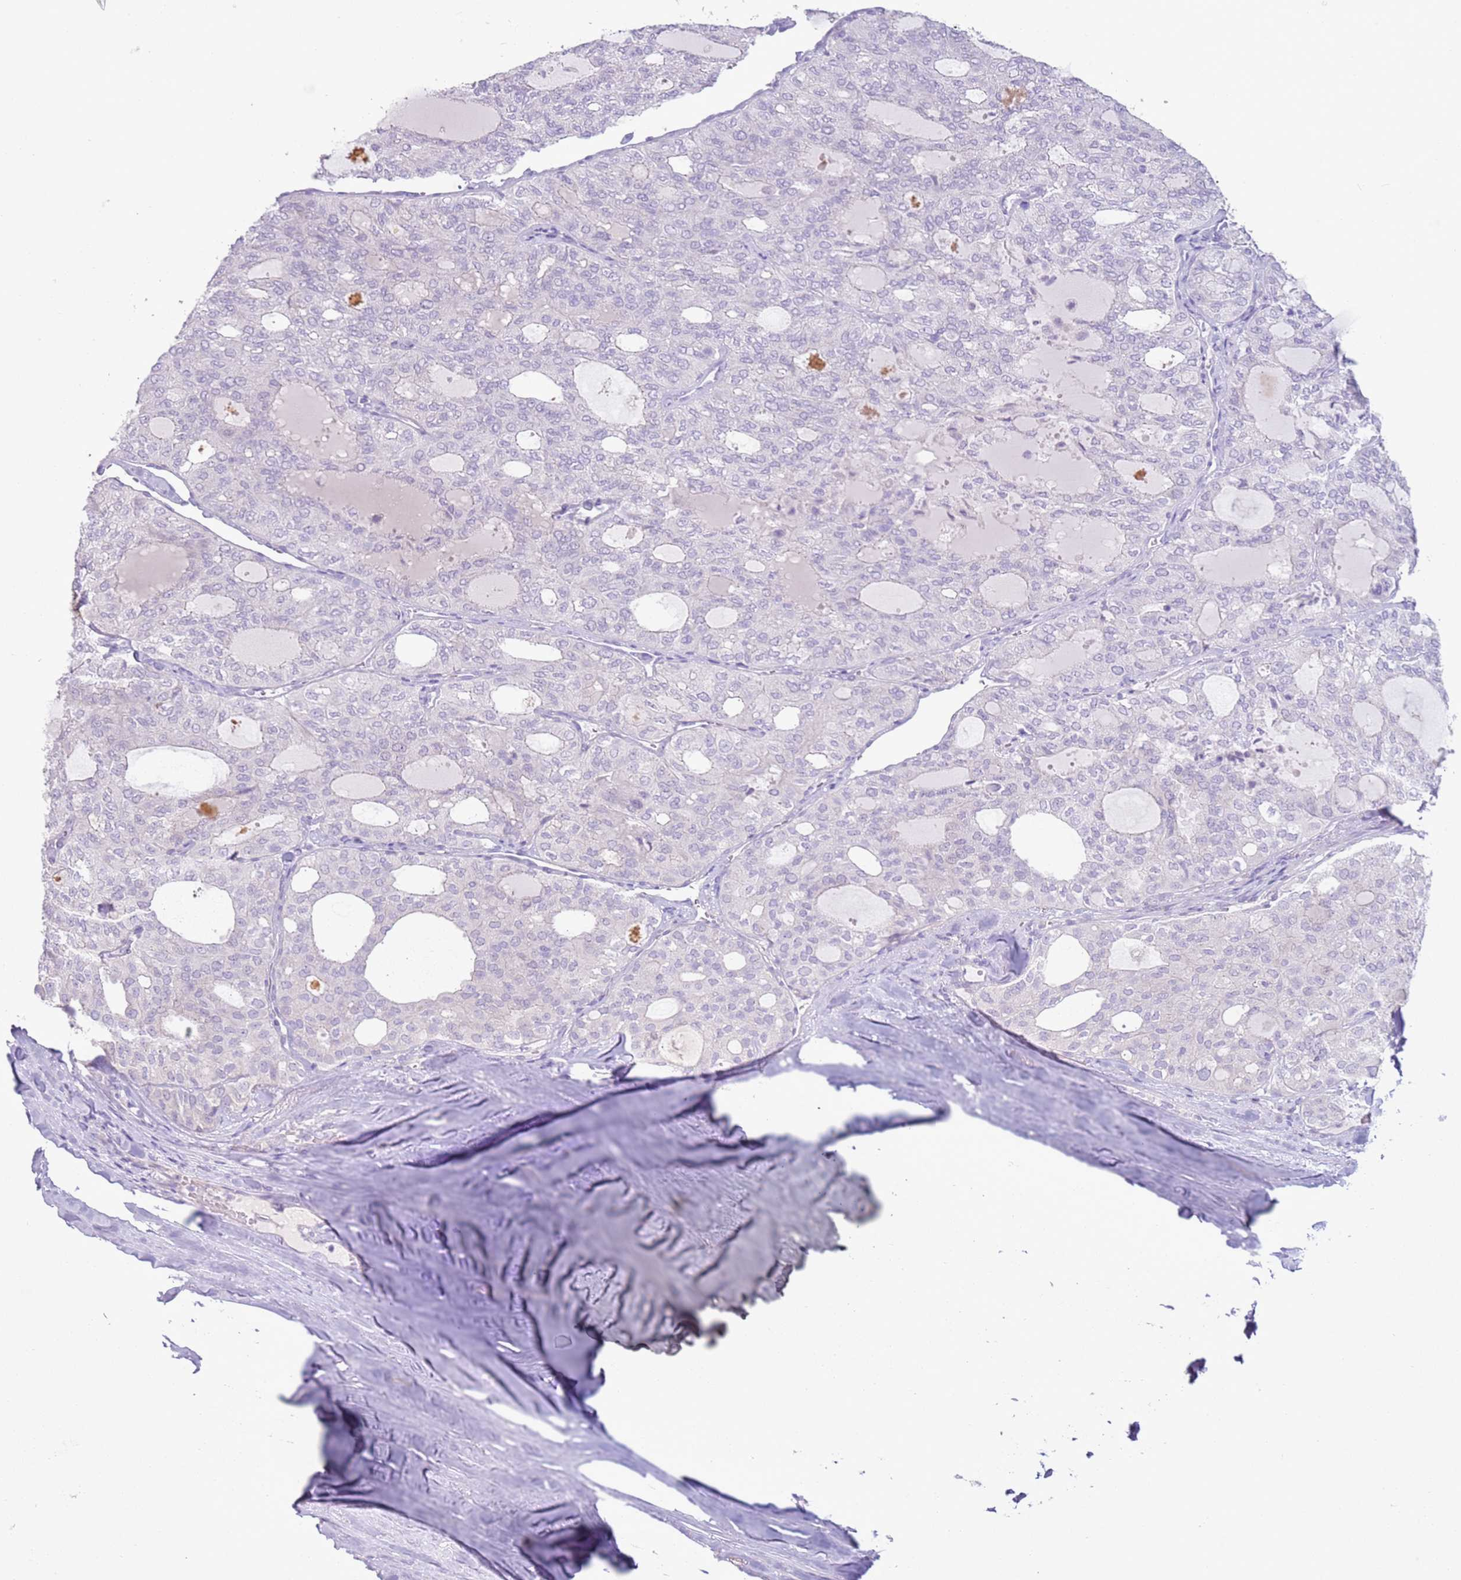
{"staining": {"intensity": "negative", "quantity": "none", "location": "none"}, "tissue": "thyroid cancer", "cell_type": "Tumor cells", "image_type": "cancer", "snomed": [{"axis": "morphology", "description": "Follicular adenoma carcinoma, NOS"}, {"axis": "topography", "description": "Thyroid gland"}], "caption": "High power microscopy histopathology image of an immunohistochemistry (IHC) micrograph of follicular adenoma carcinoma (thyroid), revealing no significant staining in tumor cells.", "gene": "ZNF239", "patient": {"sex": "male", "age": 75}}